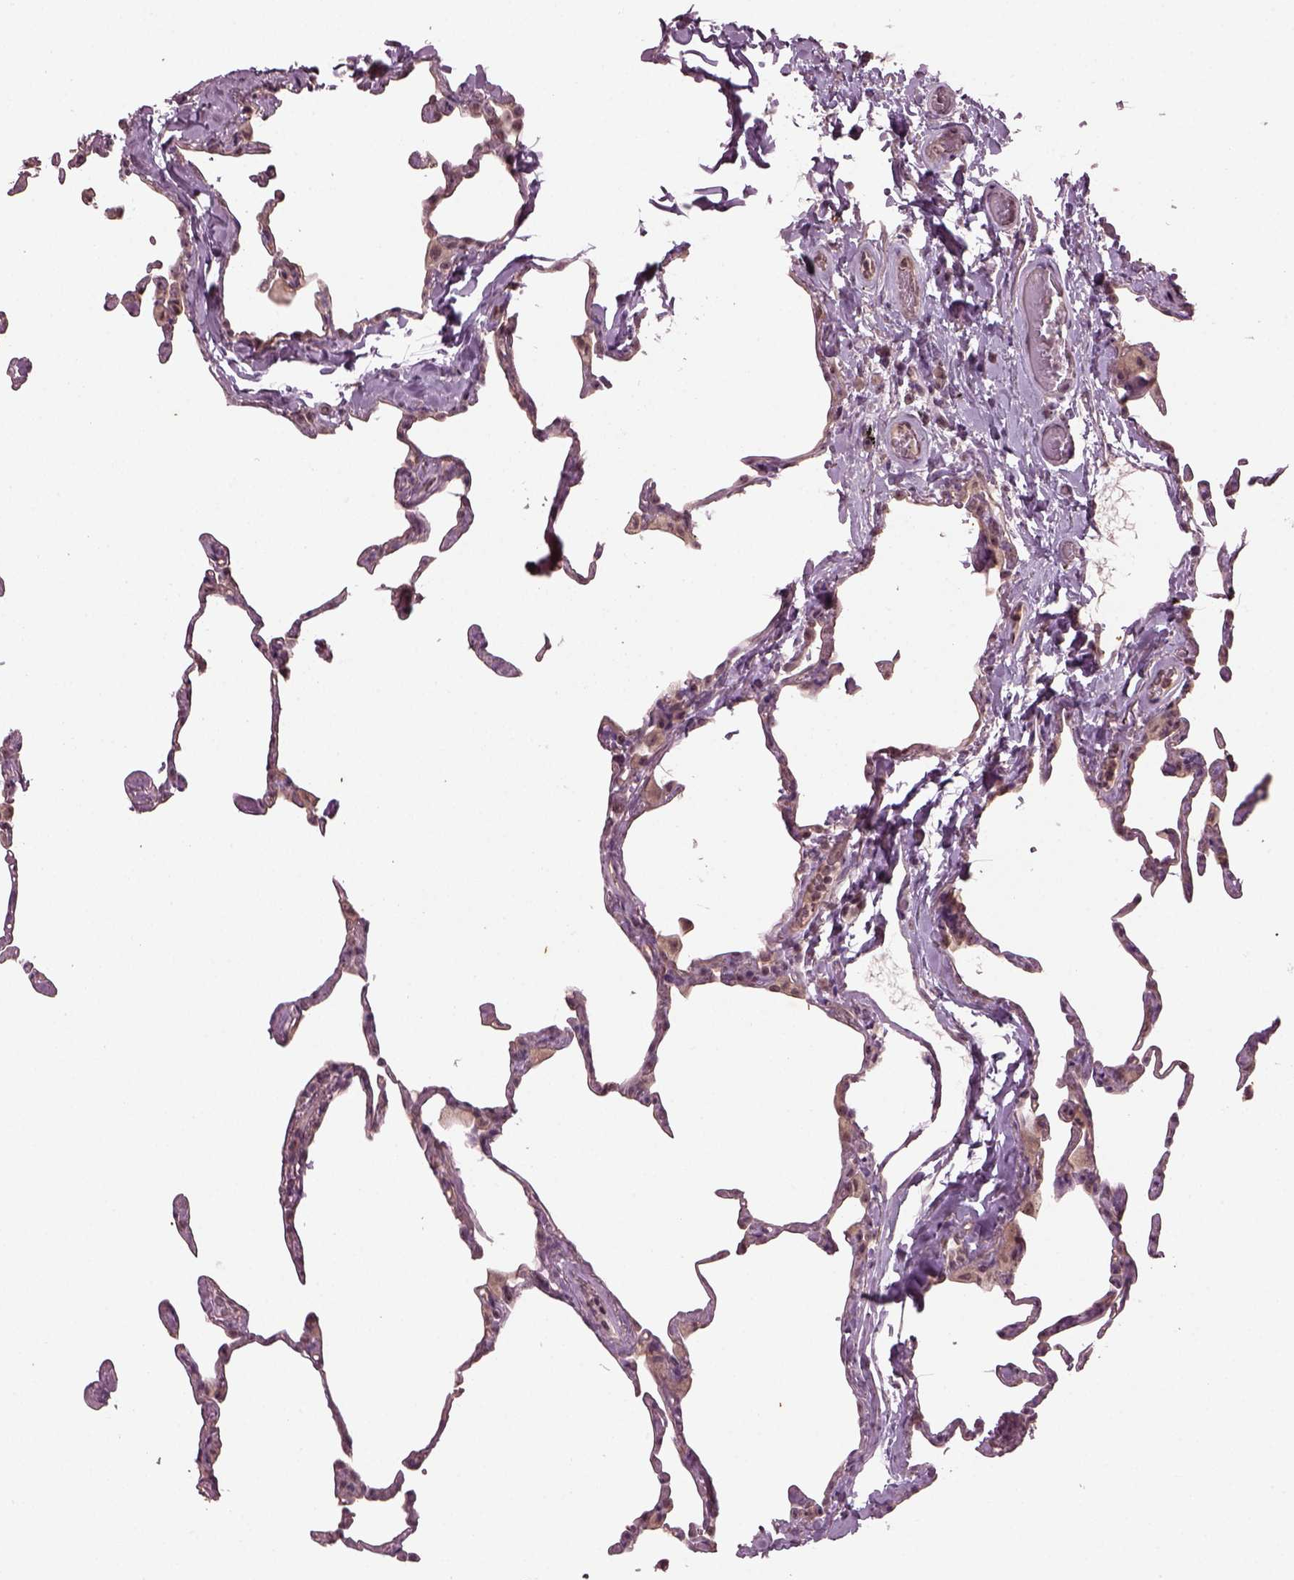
{"staining": {"intensity": "weak", "quantity": "<25%", "location": "cytoplasmic/membranous"}, "tissue": "lung", "cell_type": "Alveolar cells", "image_type": "normal", "snomed": [{"axis": "morphology", "description": "Normal tissue, NOS"}, {"axis": "topography", "description": "Lung"}], "caption": "IHC of unremarkable lung shows no positivity in alveolar cells. (Immunohistochemistry, brightfield microscopy, high magnification).", "gene": "GNRH1", "patient": {"sex": "male", "age": 65}}